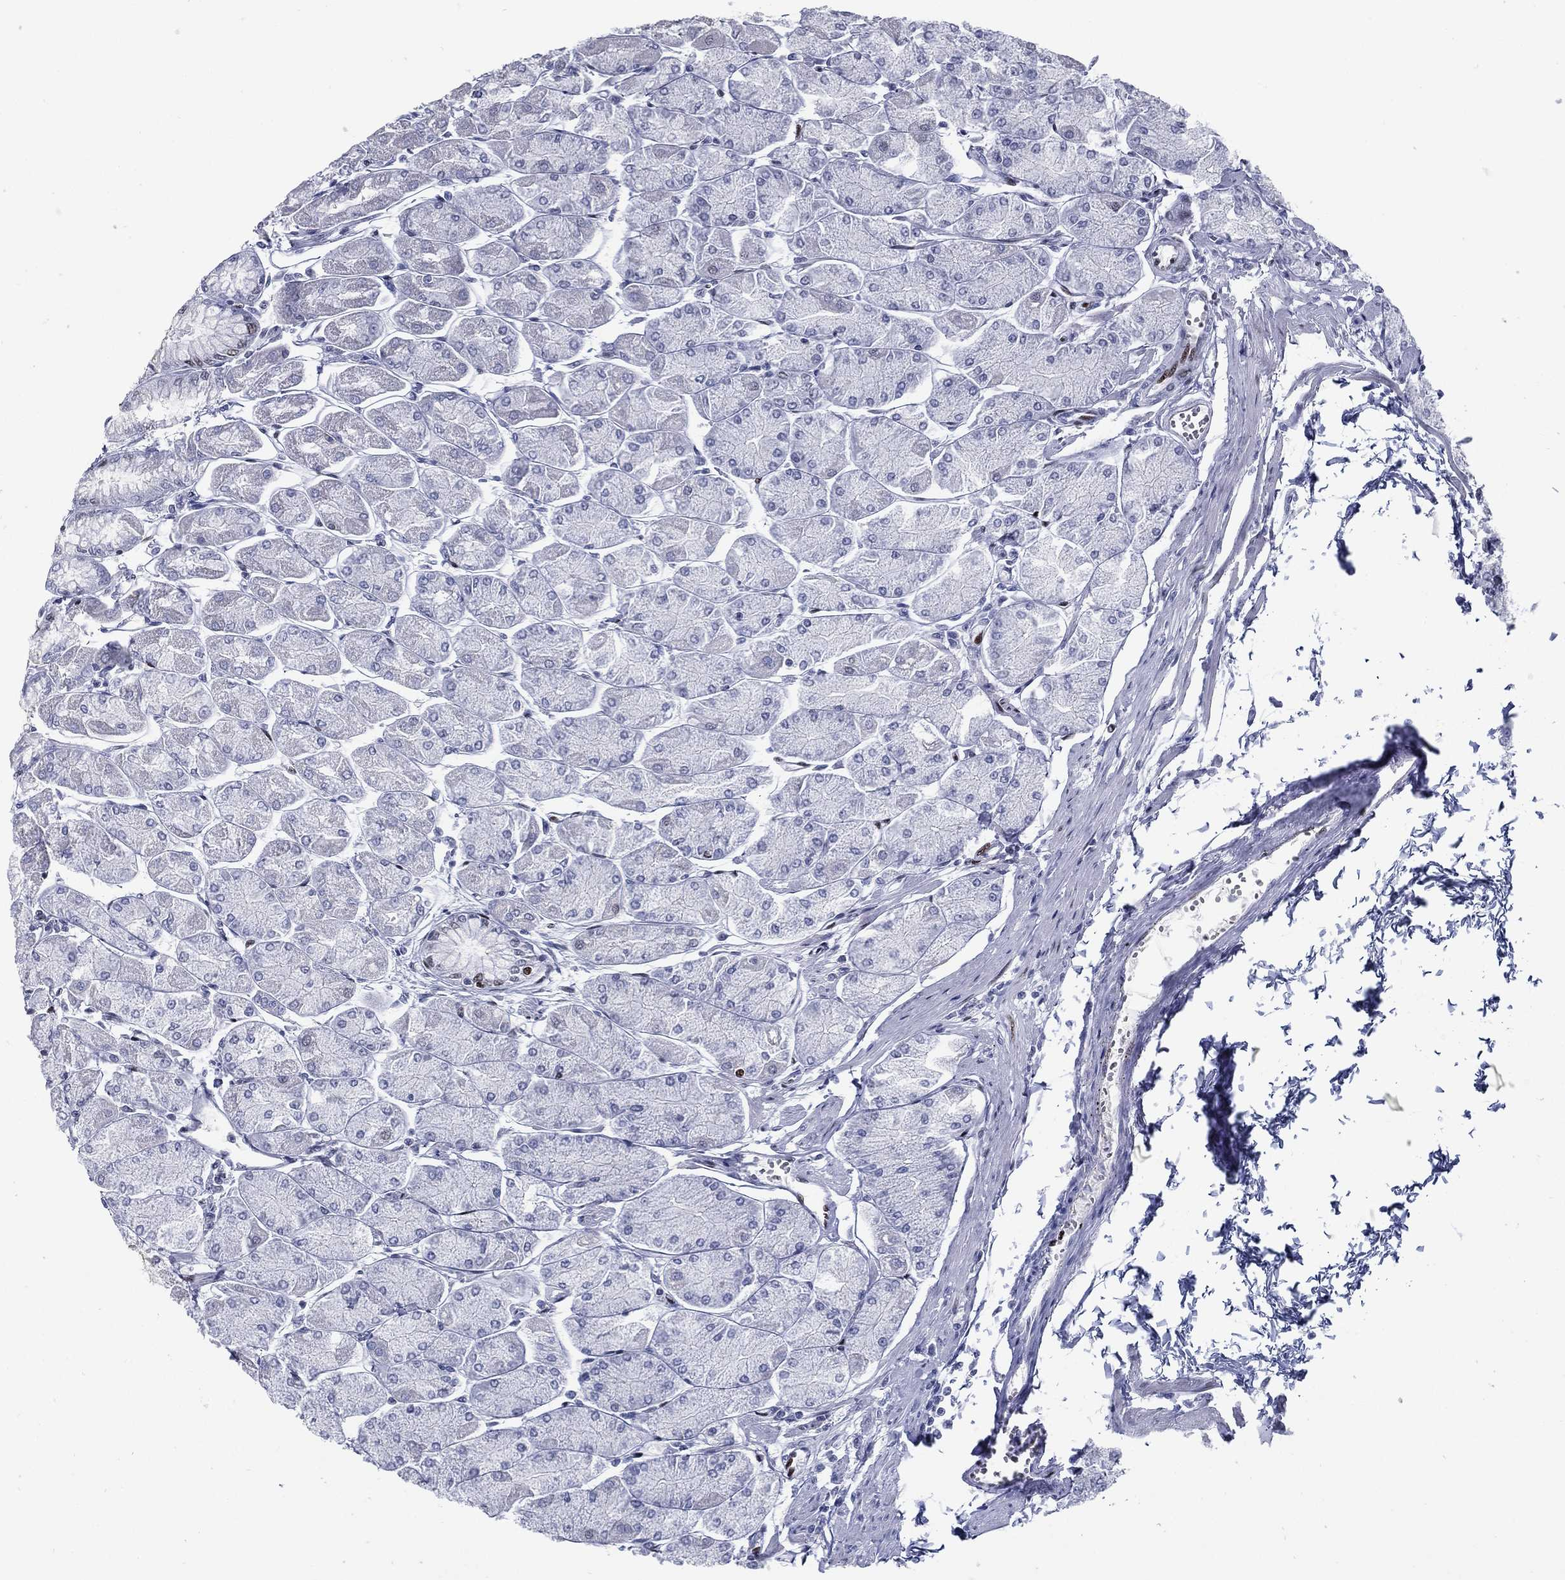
{"staining": {"intensity": "strong", "quantity": "25%-75%", "location": "nuclear"}, "tissue": "stomach", "cell_type": "Glandular cells", "image_type": "normal", "snomed": [{"axis": "morphology", "description": "Normal tissue, NOS"}, {"axis": "topography", "description": "Stomach, upper"}], "caption": "This is an image of immunohistochemistry (IHC) staining of normal stomach, which shows strong expression in the nuclear of glandular cells.", "gene": "CYB561D2", "patient": {"sex": "male", "age": 60}}